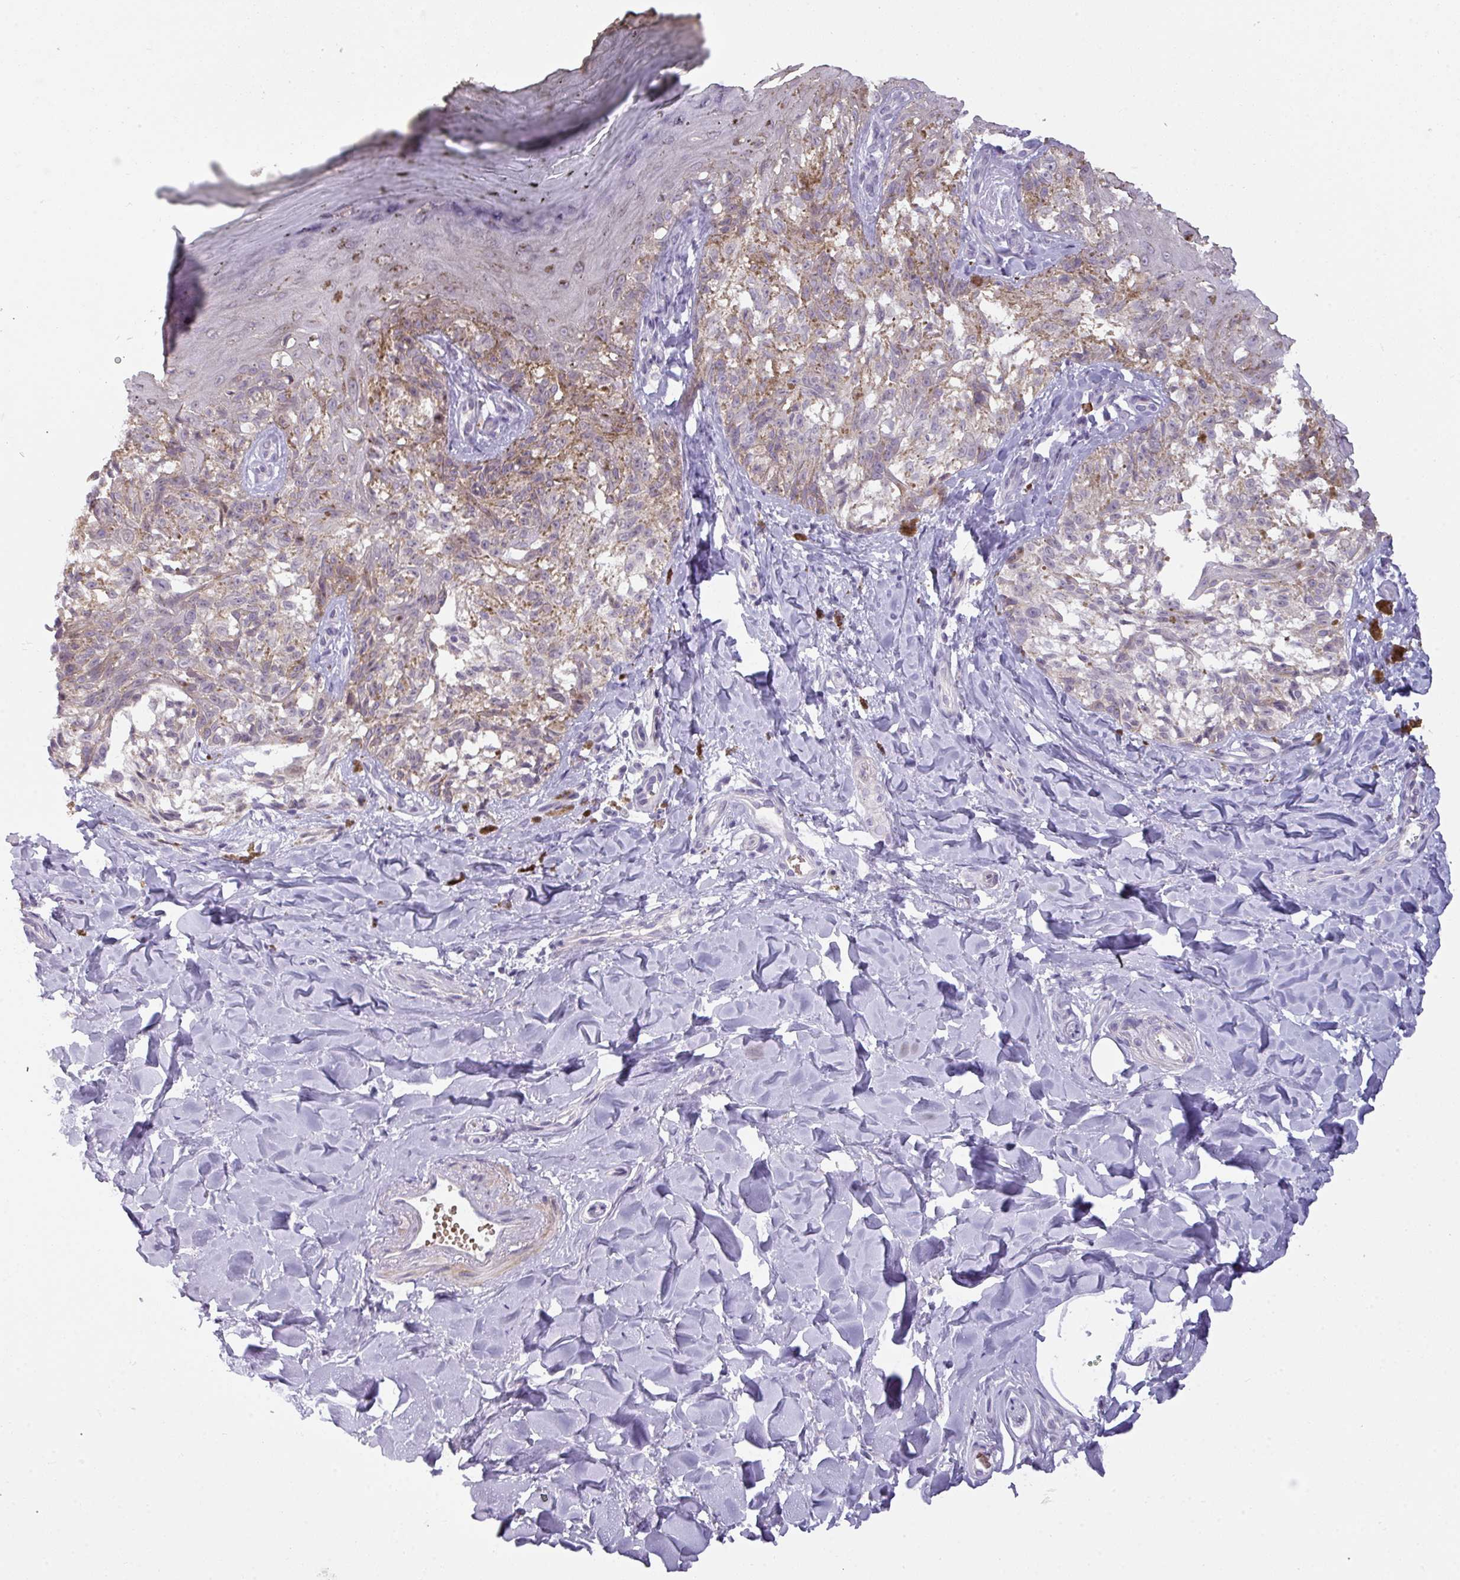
{"staining": {"intensity": "weak", "quantity": "<25%", "location": "cytoplasmic/membranous"}, "tissue": "melanoma", "cell_type": "Tumor cells", "image_type": "cancer", "snomed": [{"axis": "morphology", "description": "Malignant melanoma, NOS"}, {"axis": "topography", "description": "Skin"}], "caption": "Malignant melanoma was stained to show a protein in brown. There is no significant expression in tumor cells.", "gene": "C2orf68", "patient": {"sex": "female", "age": 65}}